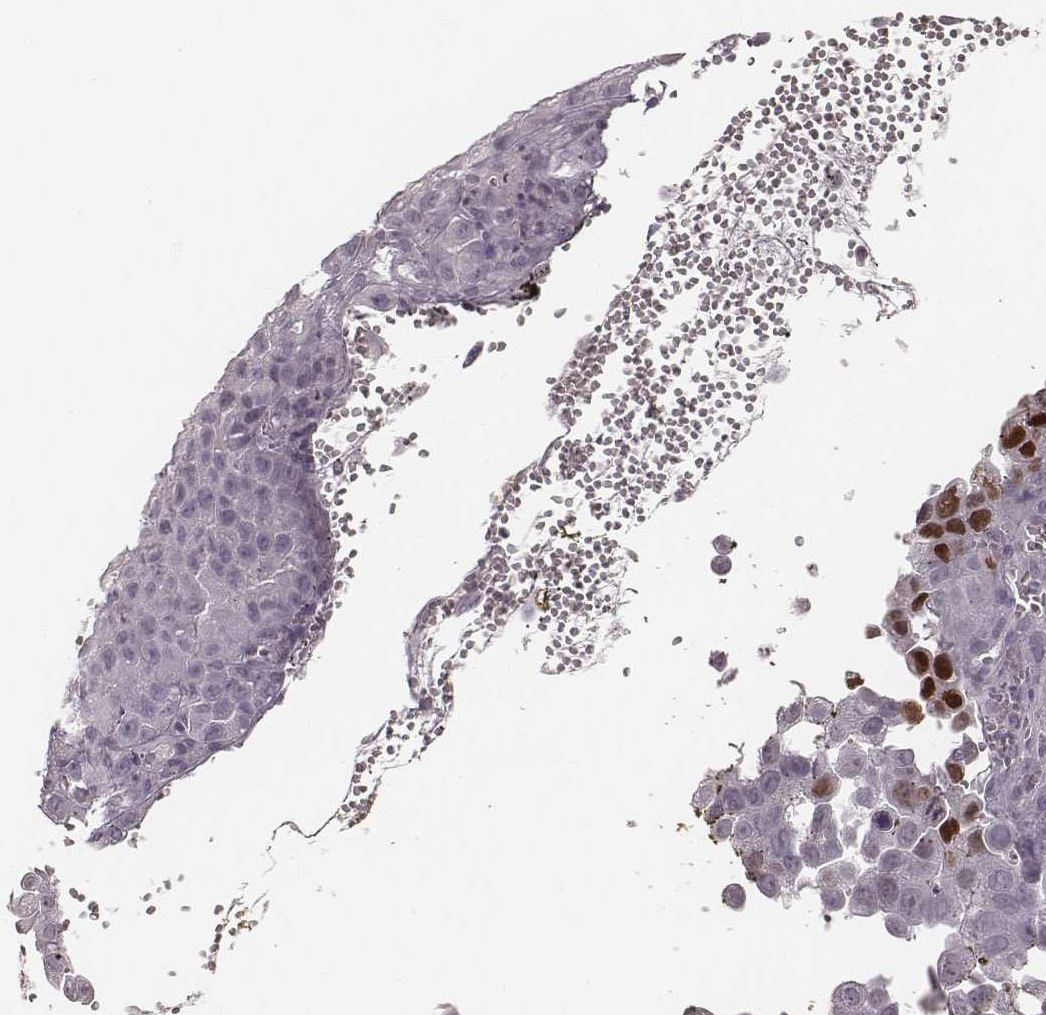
{"staining": {"intensity": "strong", "quantity": "<25%", "location": "nuclear"}, "tissue": "cervical cancer", "cell_type": "Tumor cells", "image_type": "cancer", "snomed": [{"axis": "morphology", "description": "Squamous cell carcinoma, NOS"}, {"axis": "topography", "description": "Cervix"}], "caption": "Immunohistochemistry (DAB) staining of squamous cell carcinoma (cervical) displays strong nuclear protein positivity in about <25% of tumor cells. Immunohistochemistry (ihc) stains the protein in brown and the nuclei are stained blue.", "gene": "MSX1", "patient": {"sex": "female", "age": 55}}